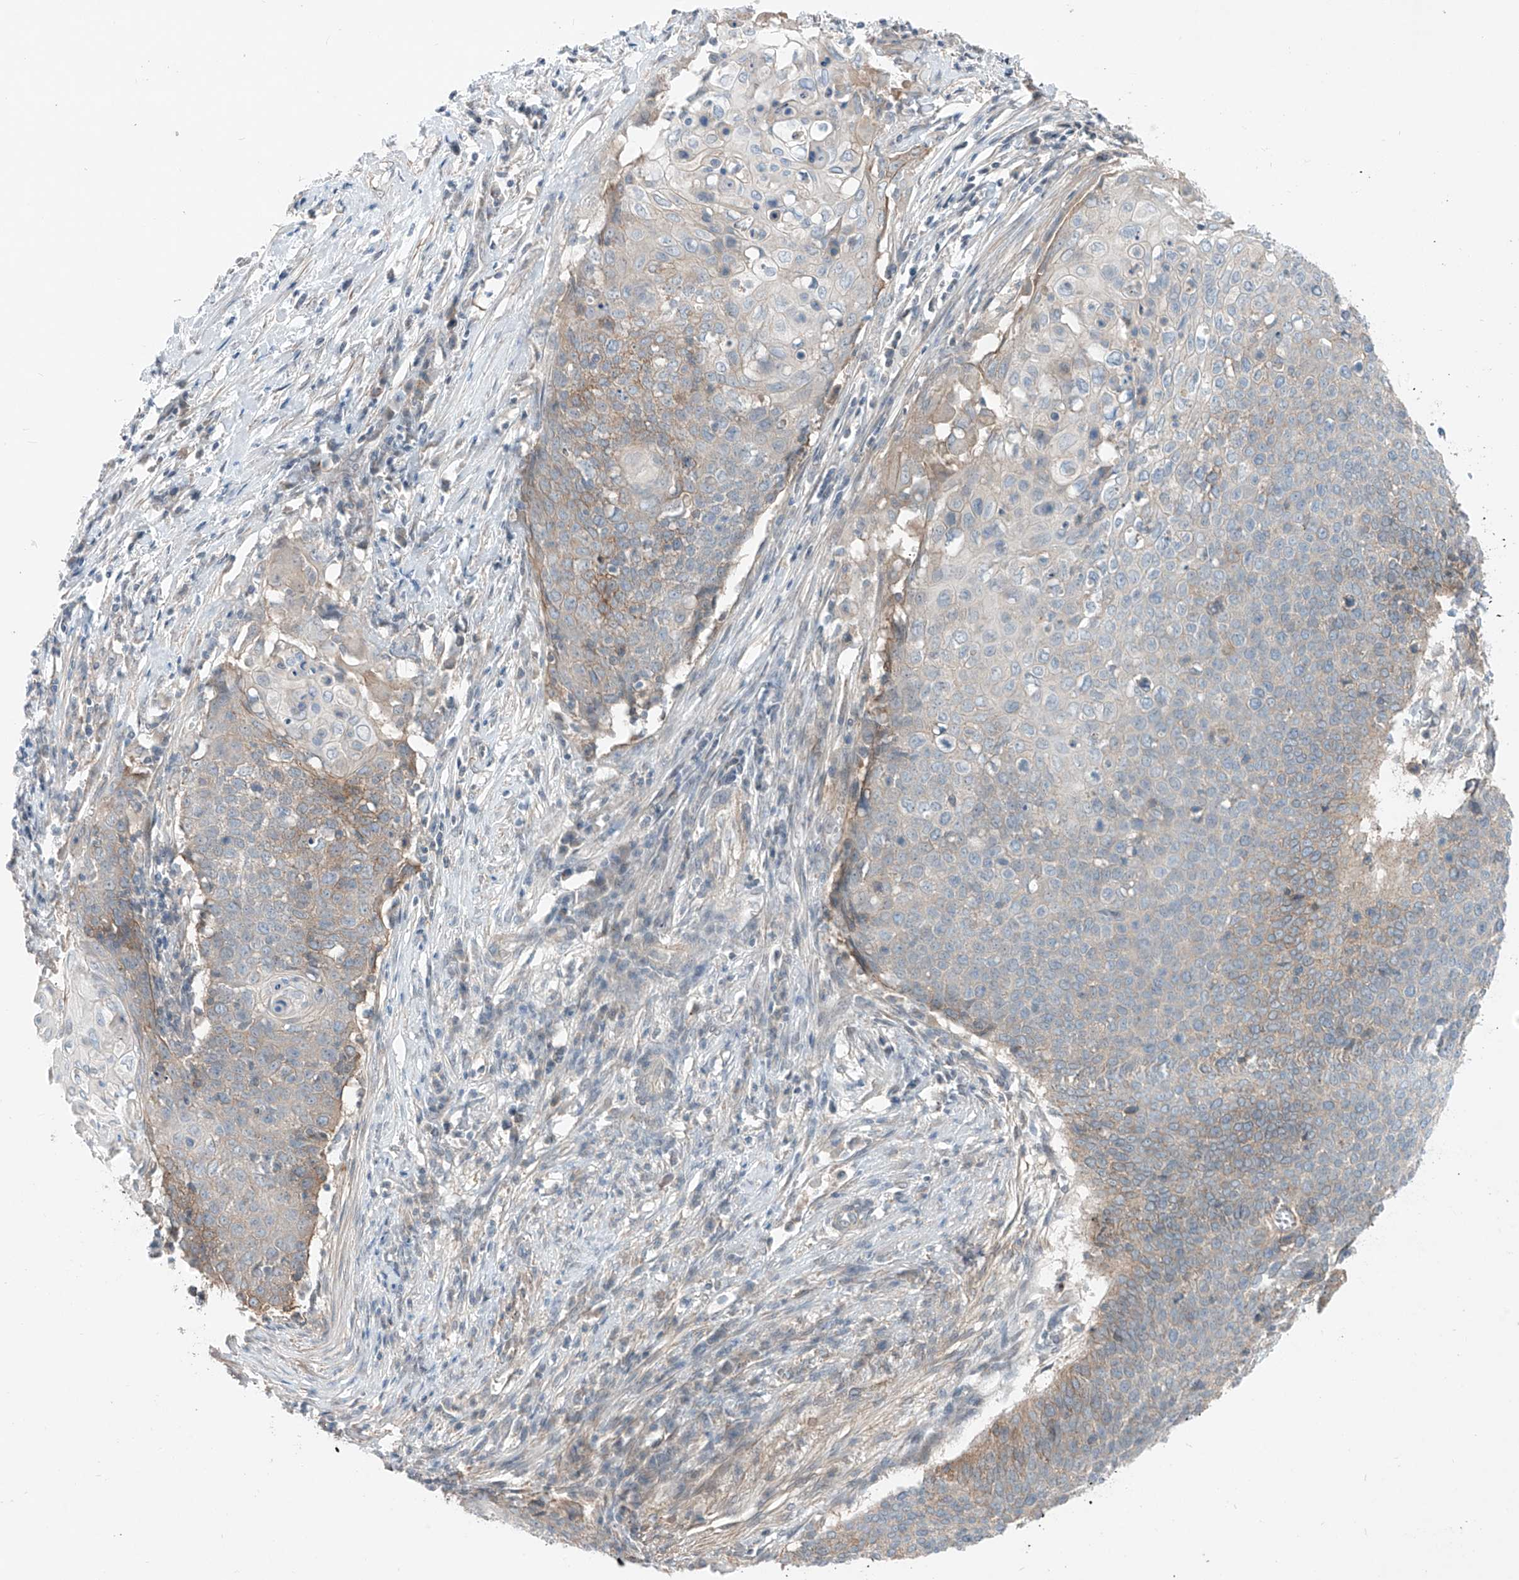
{"staining": {"intensity": "moderate", "quantity": "<25%", "location": "cytoplasmic/membranous"}, "tissue": "cervical cancer", "cell_type": "Tumor cells", "image_type": "cancer", "snomed": [{"axis": "morphology", "description": "Squamous cell carcinoma, NOS"}, {"axis": "topography", "description": "Cervix"}], "caption": "Cervical squamous cell carcinoma stained with immunohistochemistry (IHC) exhibits moderate cytoplasmic/membranous positivity in about <25% of tumor cells.", "gene": "ABLIM2", "patient": {"sex": "female", "age": 39}}